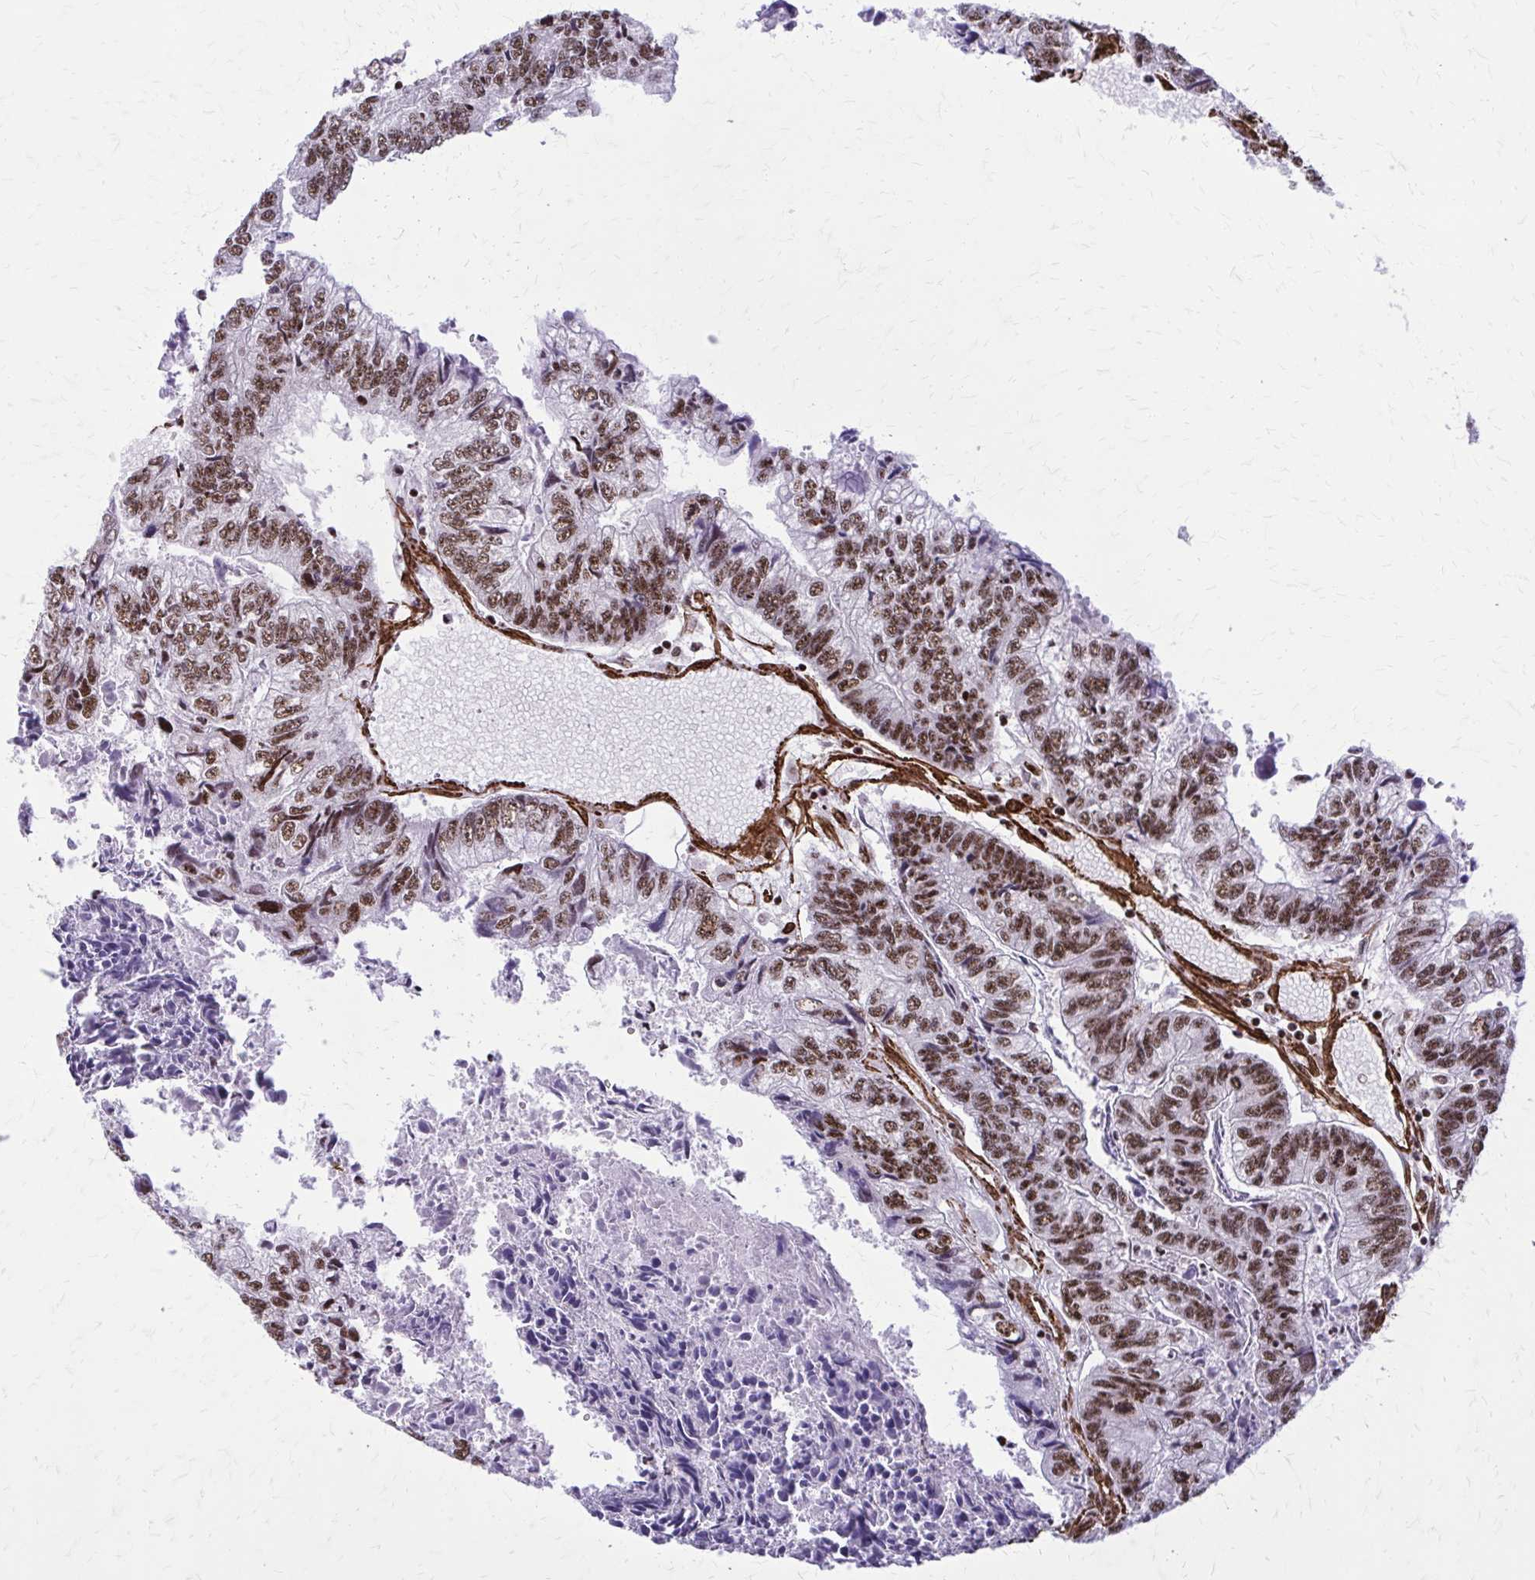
{"staining": {"intensity": "moderate", "quantity": ">75%", "location": "nuclear"}, "tissue": "colorectal cancer", "cell_type": "Tumor cells", "image_type": "cancer", "snomed": [{"axis": "morphology", "description": "Adenocarcinoma, NOS"}, {"axis": "topography", "description": "Colon"}], "caption": "Adenocarcinoma (colorectal) tissue displays moderate nuclear staining in about >75% of tumor cells, visualized by immunohistochemistry.", "gene": "NRBF2", "patient": {"sex": "male", "age": 86}}